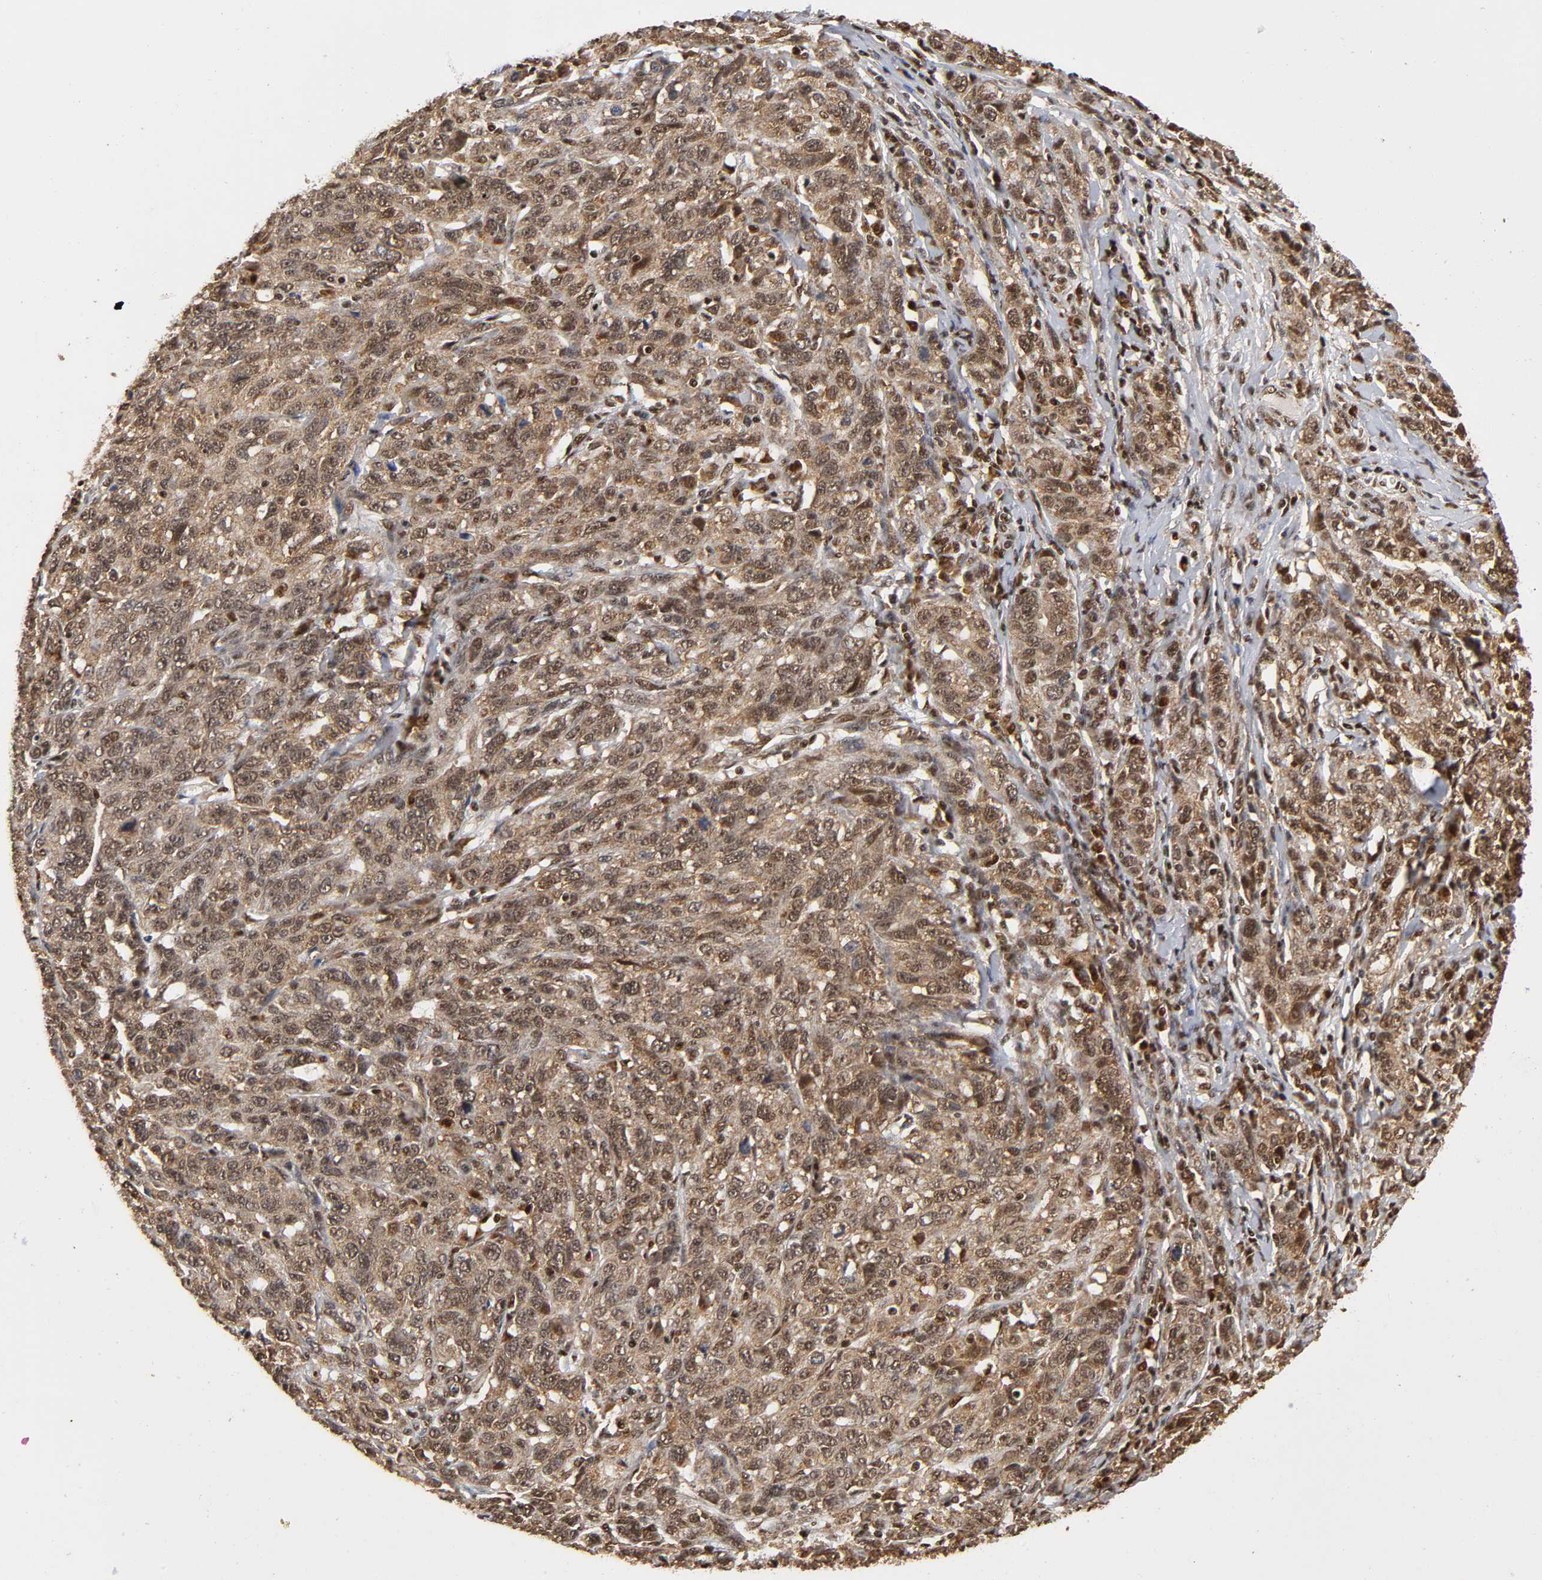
{"staining": {"intensity": "strong", "quantity": ">75%", "location": "cytoplasmic/membranous,nuclear"}, "tissue": "ovarian cancer", "cell_type": "Tumor cells", "image_type": "cancer", "snomed": [{"axis": "morphology", "description": "Cystadenocarcinoma, serous, NOS"}, {"axis": "topography", "description": "Ovary"}], "caption": "Human ovarian cancer (serous cystadenocarcinoma) stained with a protein marker exhibits strong staining in tumor cells.", "gene": "RNF122", "patient": {"sex": "female", "age": 71}}